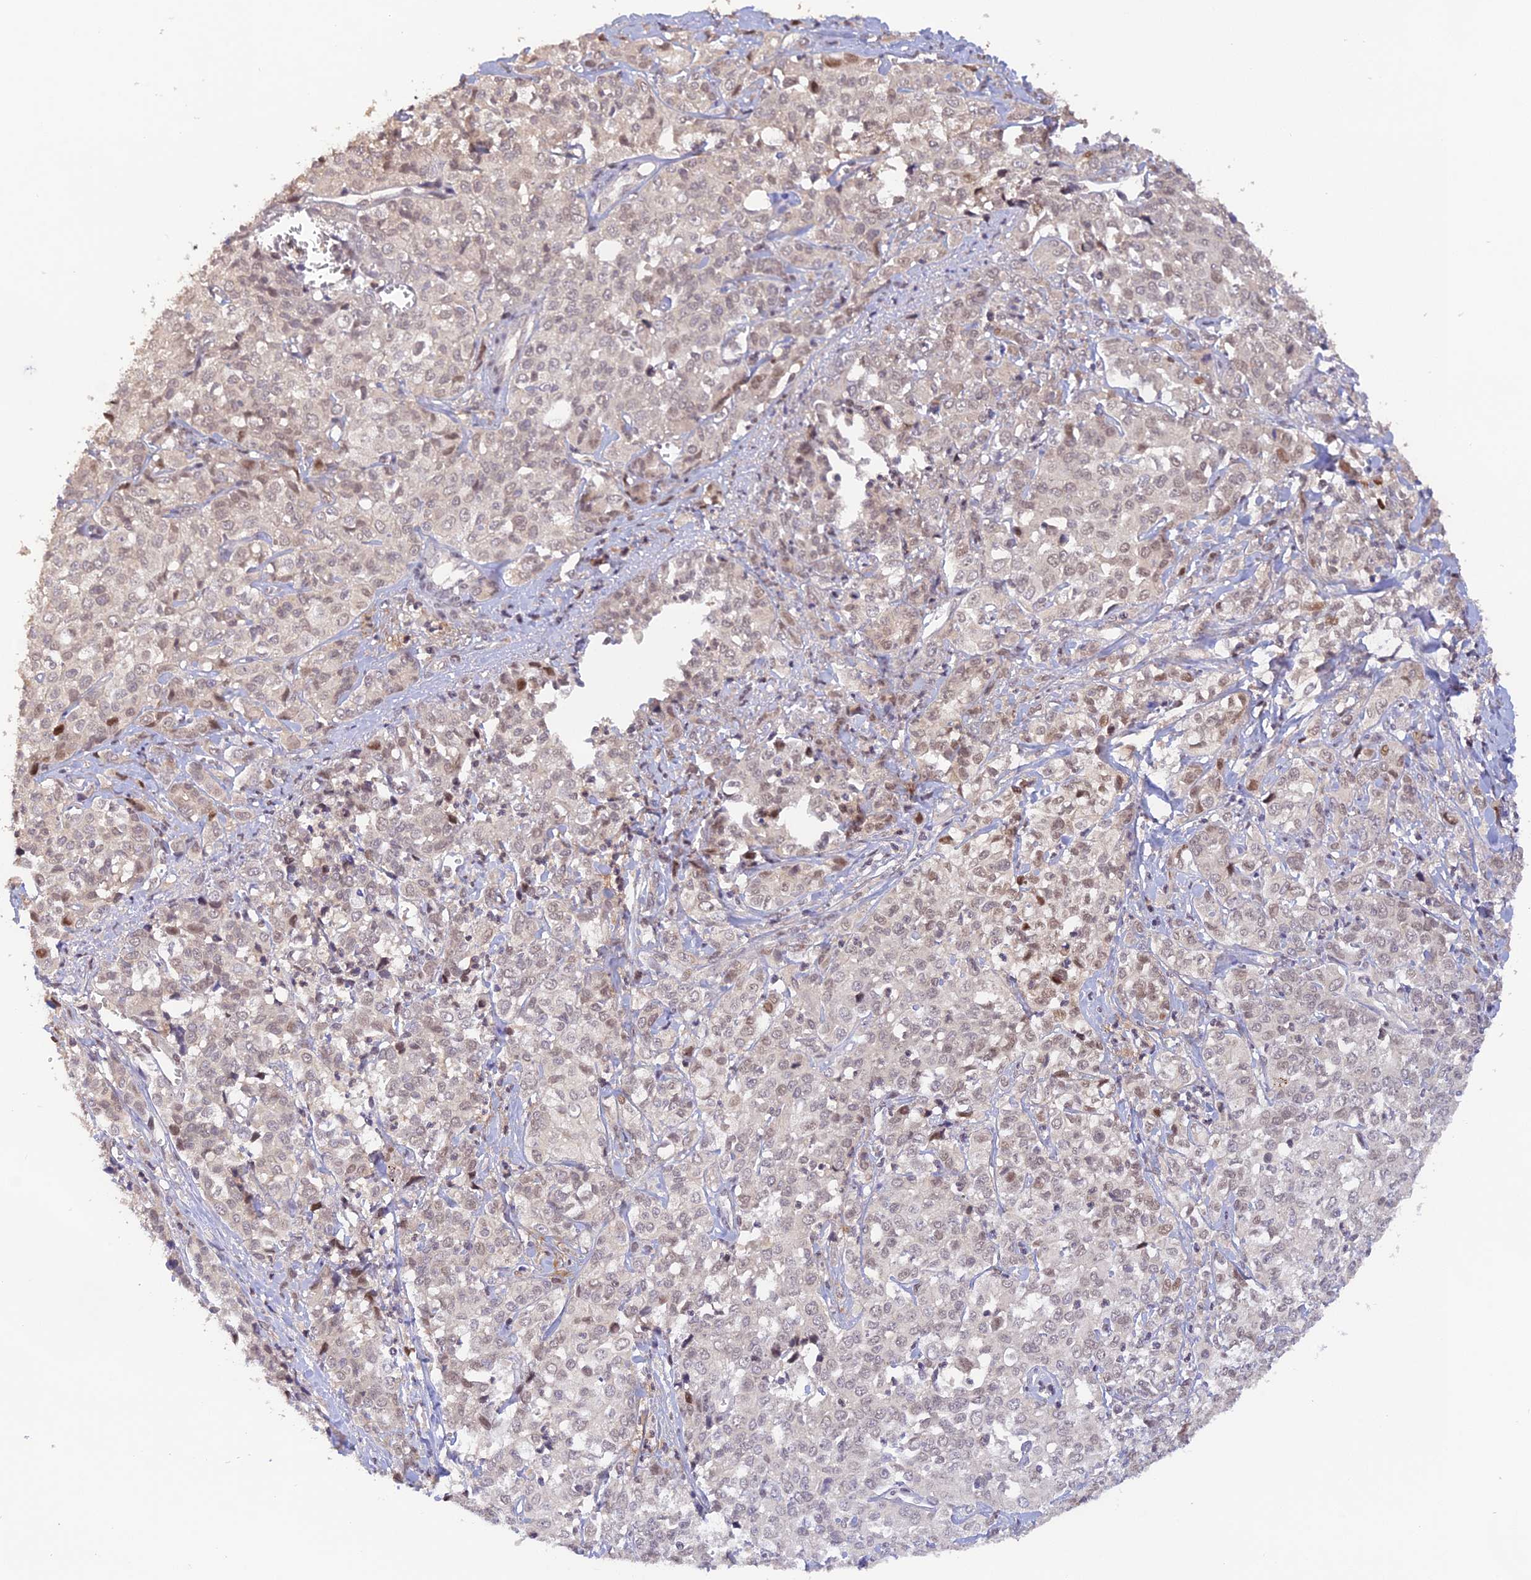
{"staining": {"intensity": "weak", "quantity": "<25%", "location": "nuclear"}, "tissue": "liver cancer", "cell_type": "Tumor cells", "image_type": "cancer", "snomed": [{"axis": "morphology", "description": "Cholangiocarcinoma"}, {"axis": "topography", "description": "Liver"}], "caption": "Immunohistochemistry of liver cholangiocarcinoma shows no positivity in tumor cells.", "gene": "ZNF436", "patient": {"sex": "female", "age": 77}}